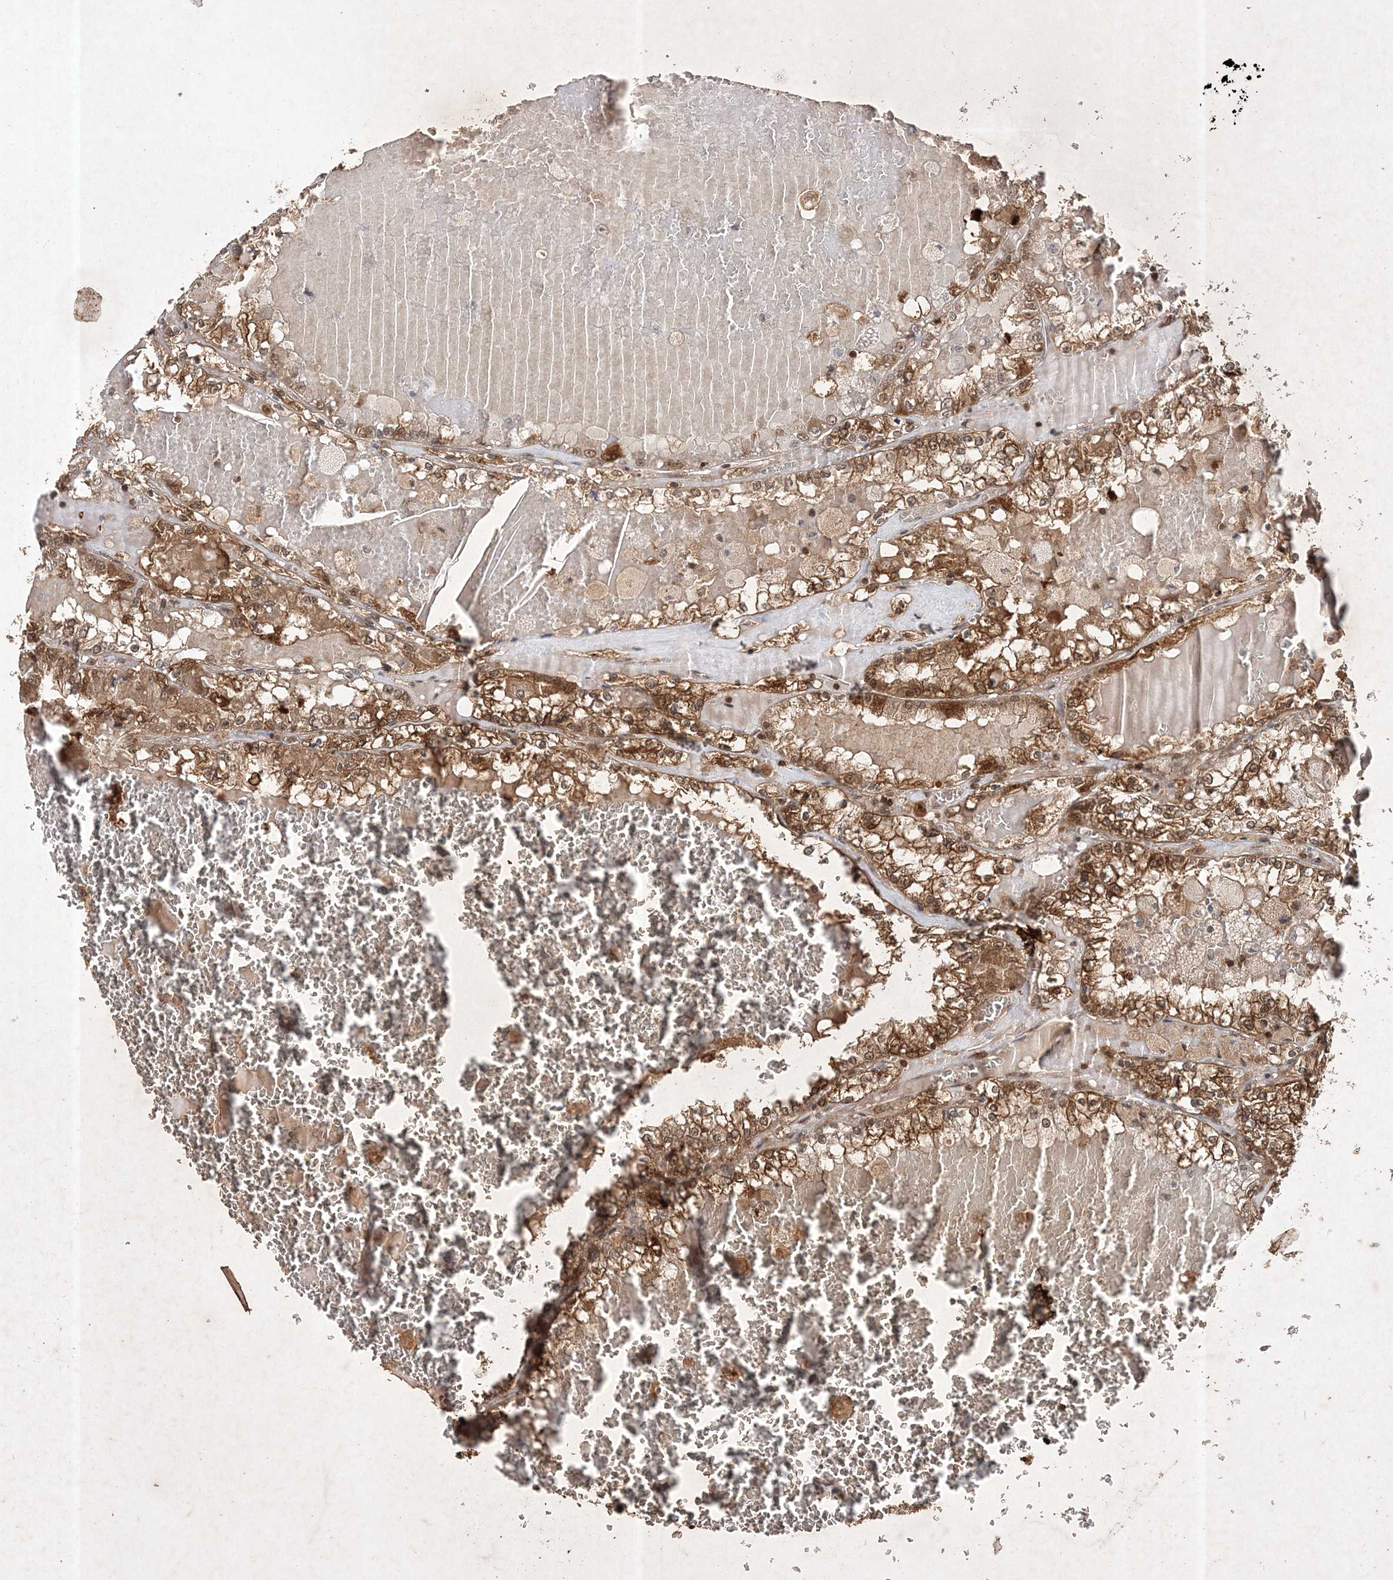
{"staining": {"intensity": "strong", "quantity": ">75%", "location": "cytoplasmic/membranous,nuclear"}, "tissue": "renal cancer", "cell_type": "Tumor cells", "image_type": "cancer", "snomed": [{"axis": "morphology", "description": "Adenocarcinoma, NOS"}, {"axis": "topography", "description": "Kidney"}], "caption": "Protein staining exhibits strong cytoplasmic/membranous and nuclear positivity in approximately >75% of tumor cells in renal cancer.", "gene": "NIF3L1", "patient": {"sex": "female", "age": 56}}